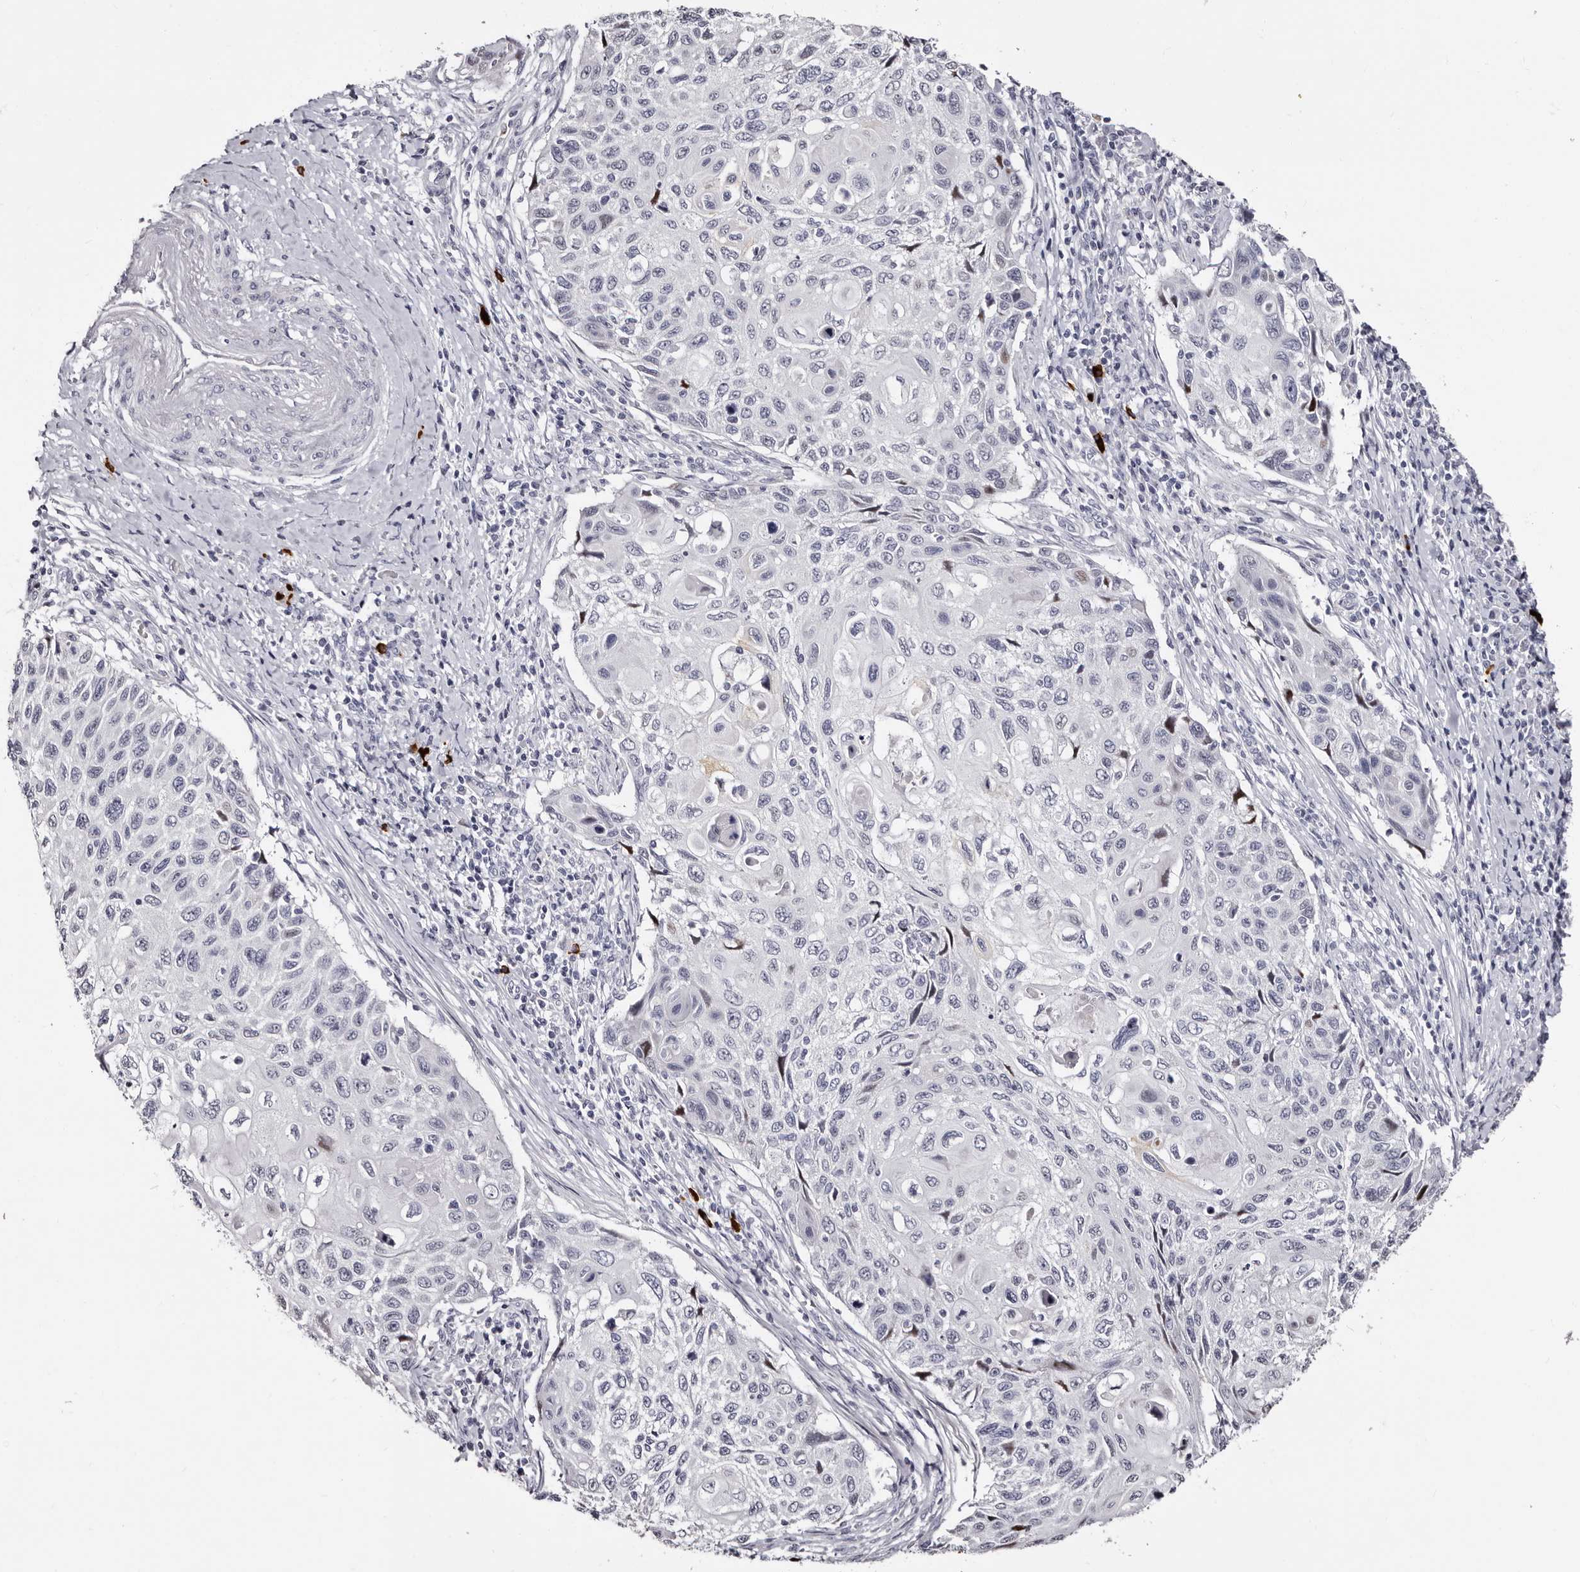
{"staining": {"intensity": "negative", "quantity": "none", "location": "none"}, "tissue": "cervical cancer", "cell_type": "Tumor cells", "image_type": "cancer", "snomed": [{"axis": "morphology", "description": "Squamous cell carcinoma, NOS"}, {"axis": "topography", "description": "Cervix"}], "caption": "Immunohistochemistry of cervical cancer (squamous cell carcinoma) shows no staining in tumor cells.", "gene": "TBC1D22B", "patient": {"sex": "female", "age": 70}}